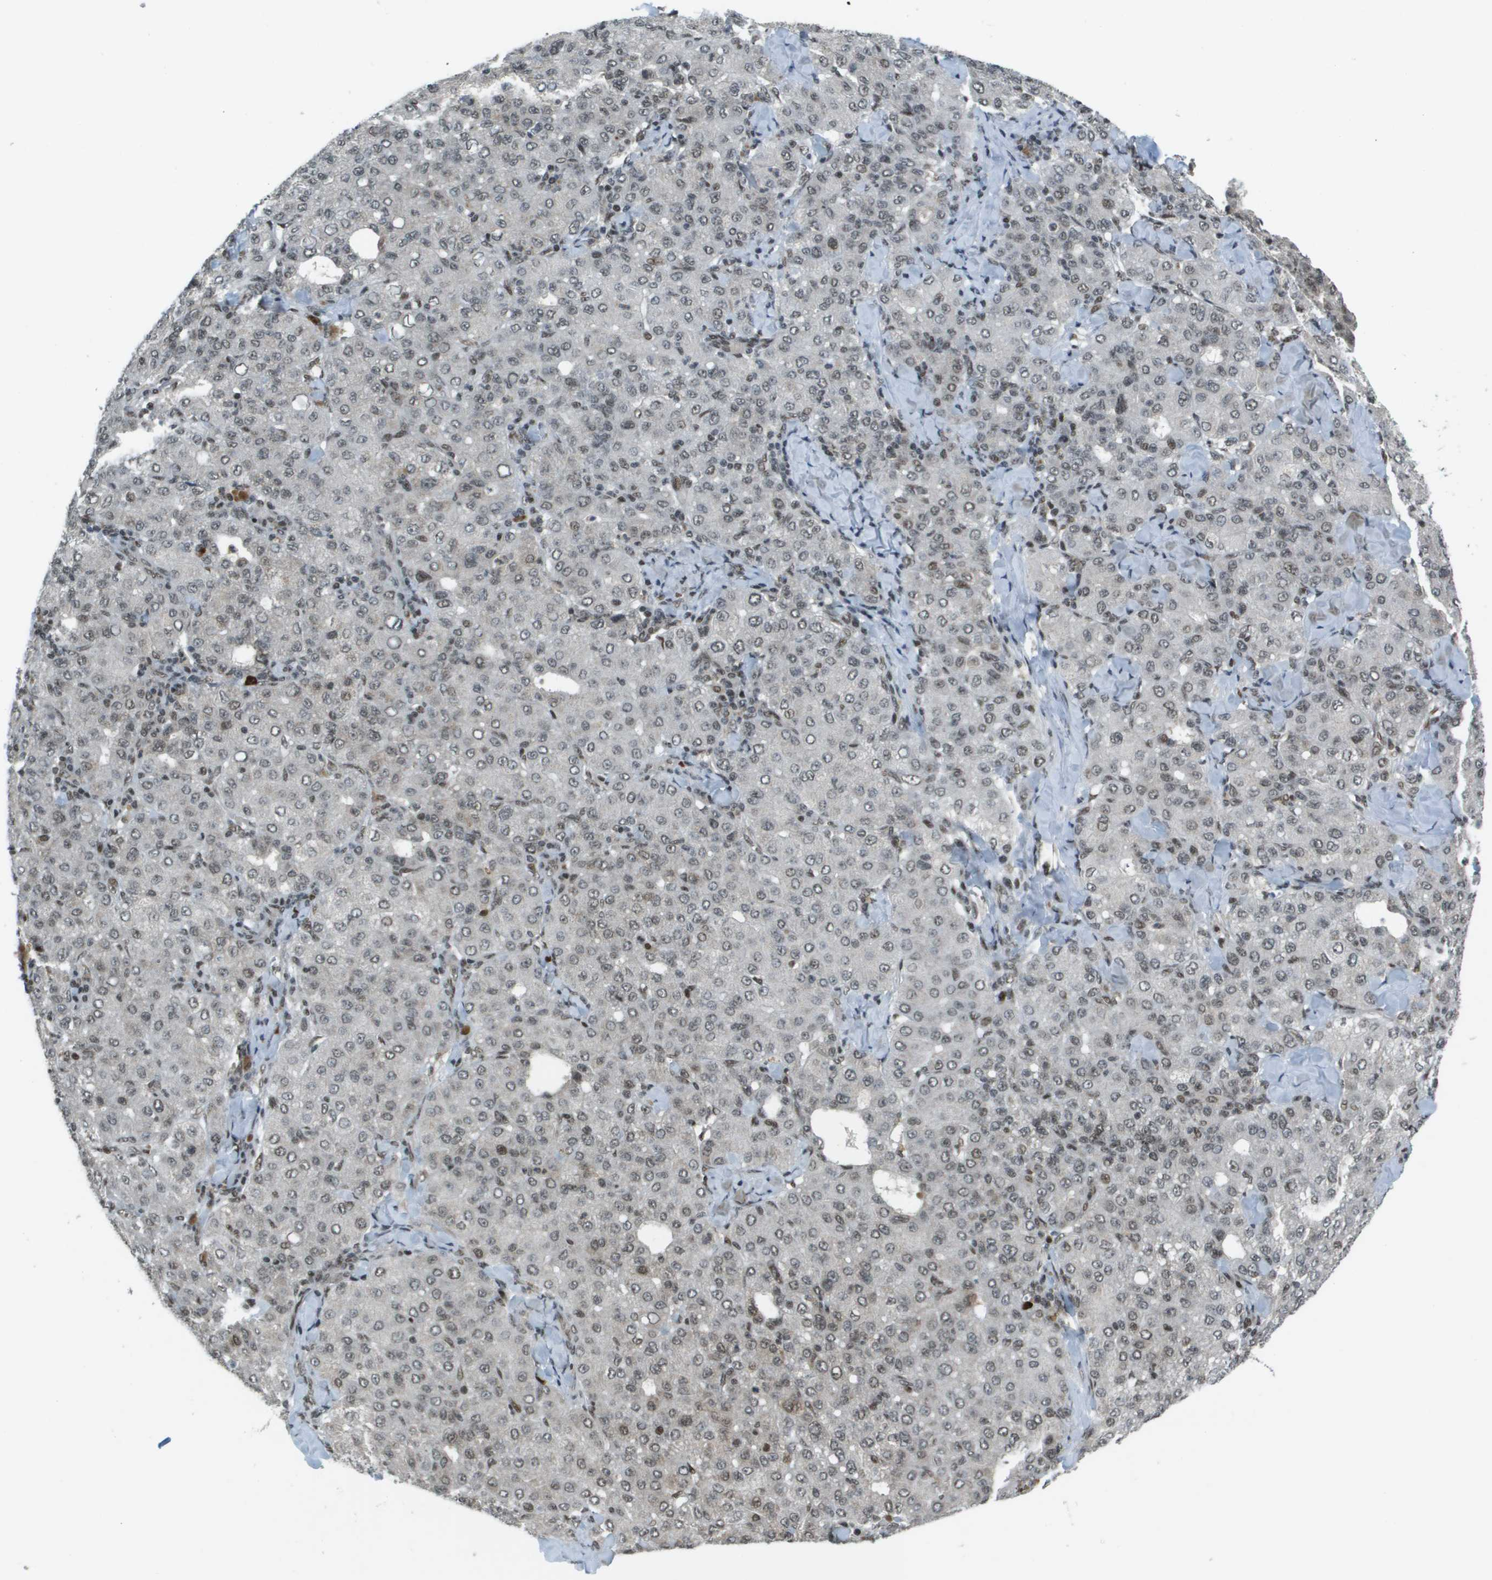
{"staining": {"intensity": "weak", "quantity": "25%-75%", "location": "nuclear"}, "tissue": "liver cancer", "cell_type": "Tumor cells", "image_type": "cancer", "snomed": [{"axis": "morphology", "description": "Carcinoma, Hepatocellular, NOS"}, {"axis": "topography", "description": "Liver"}], "caption": "Protein expression analysis of human hepatocellular carcinoma (liver) reveals weak nuclear staining in approximately 25%-75% of tumor cells.", "gene": "IRF7", "patient": {"sex": "male", "age": 65}}